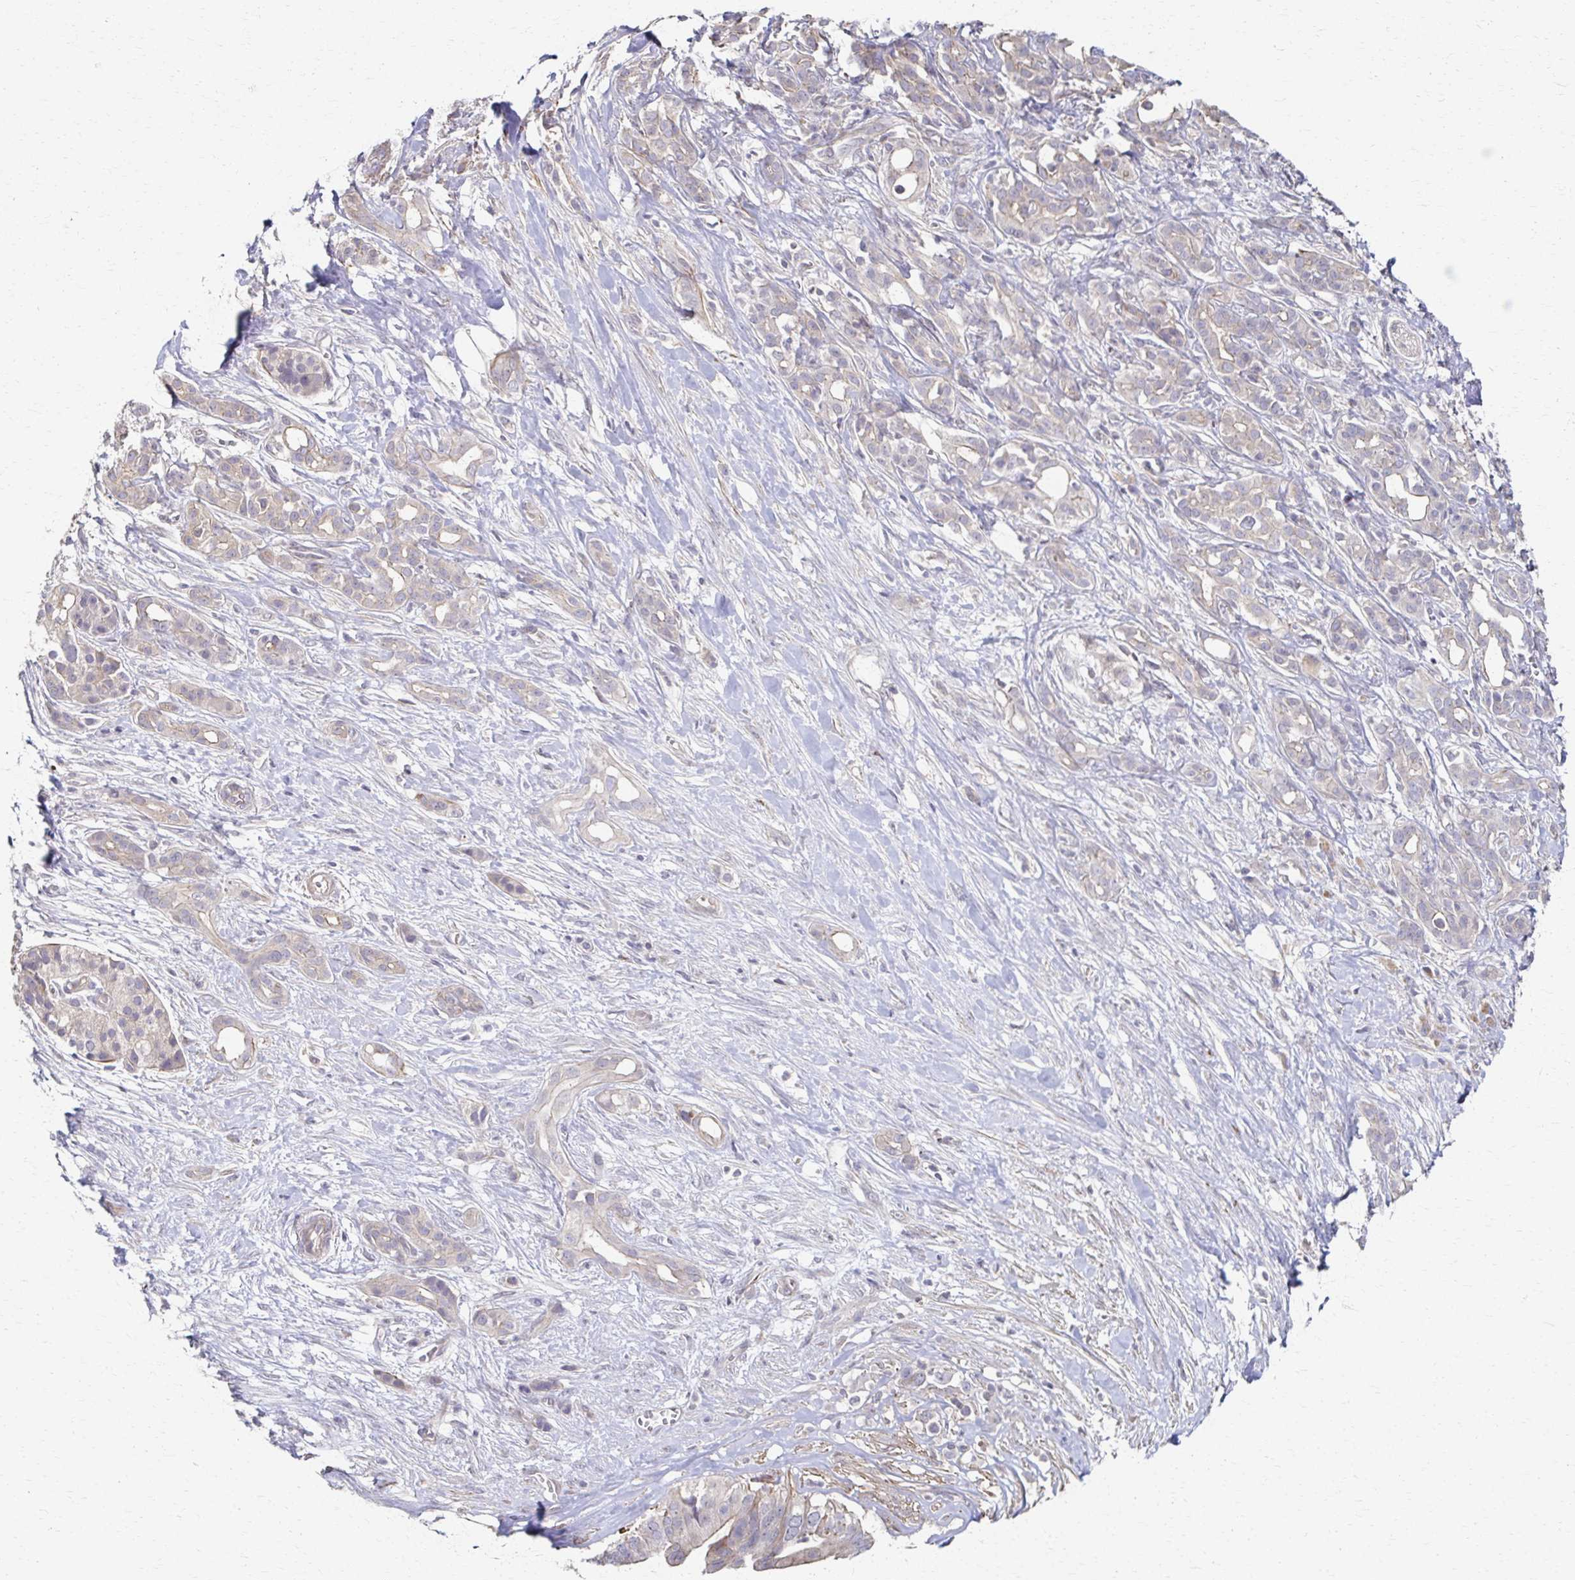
{"staining": {"intensity": "weak", "quantity": "<25%", "location": "cytoplasmic/membranous"}, "tissue": "pancreatic cancer", "cell_type": "Tumor cells", "image_type": "cancer", "snomed": [{"axis": "morphology", "description": "Adenocarcinoma, NOS"}, {"axis": "topography", "description": "Pancreas"}], "caption": "Immunohistochemical staining of human pancreatic cancer displays no significant expression in tumor cells. (Immunohistochemistry, brightfield microscopy, high magnification).", "gene": "EOLA2", "patient": {"sex": "male", "age": 61}}